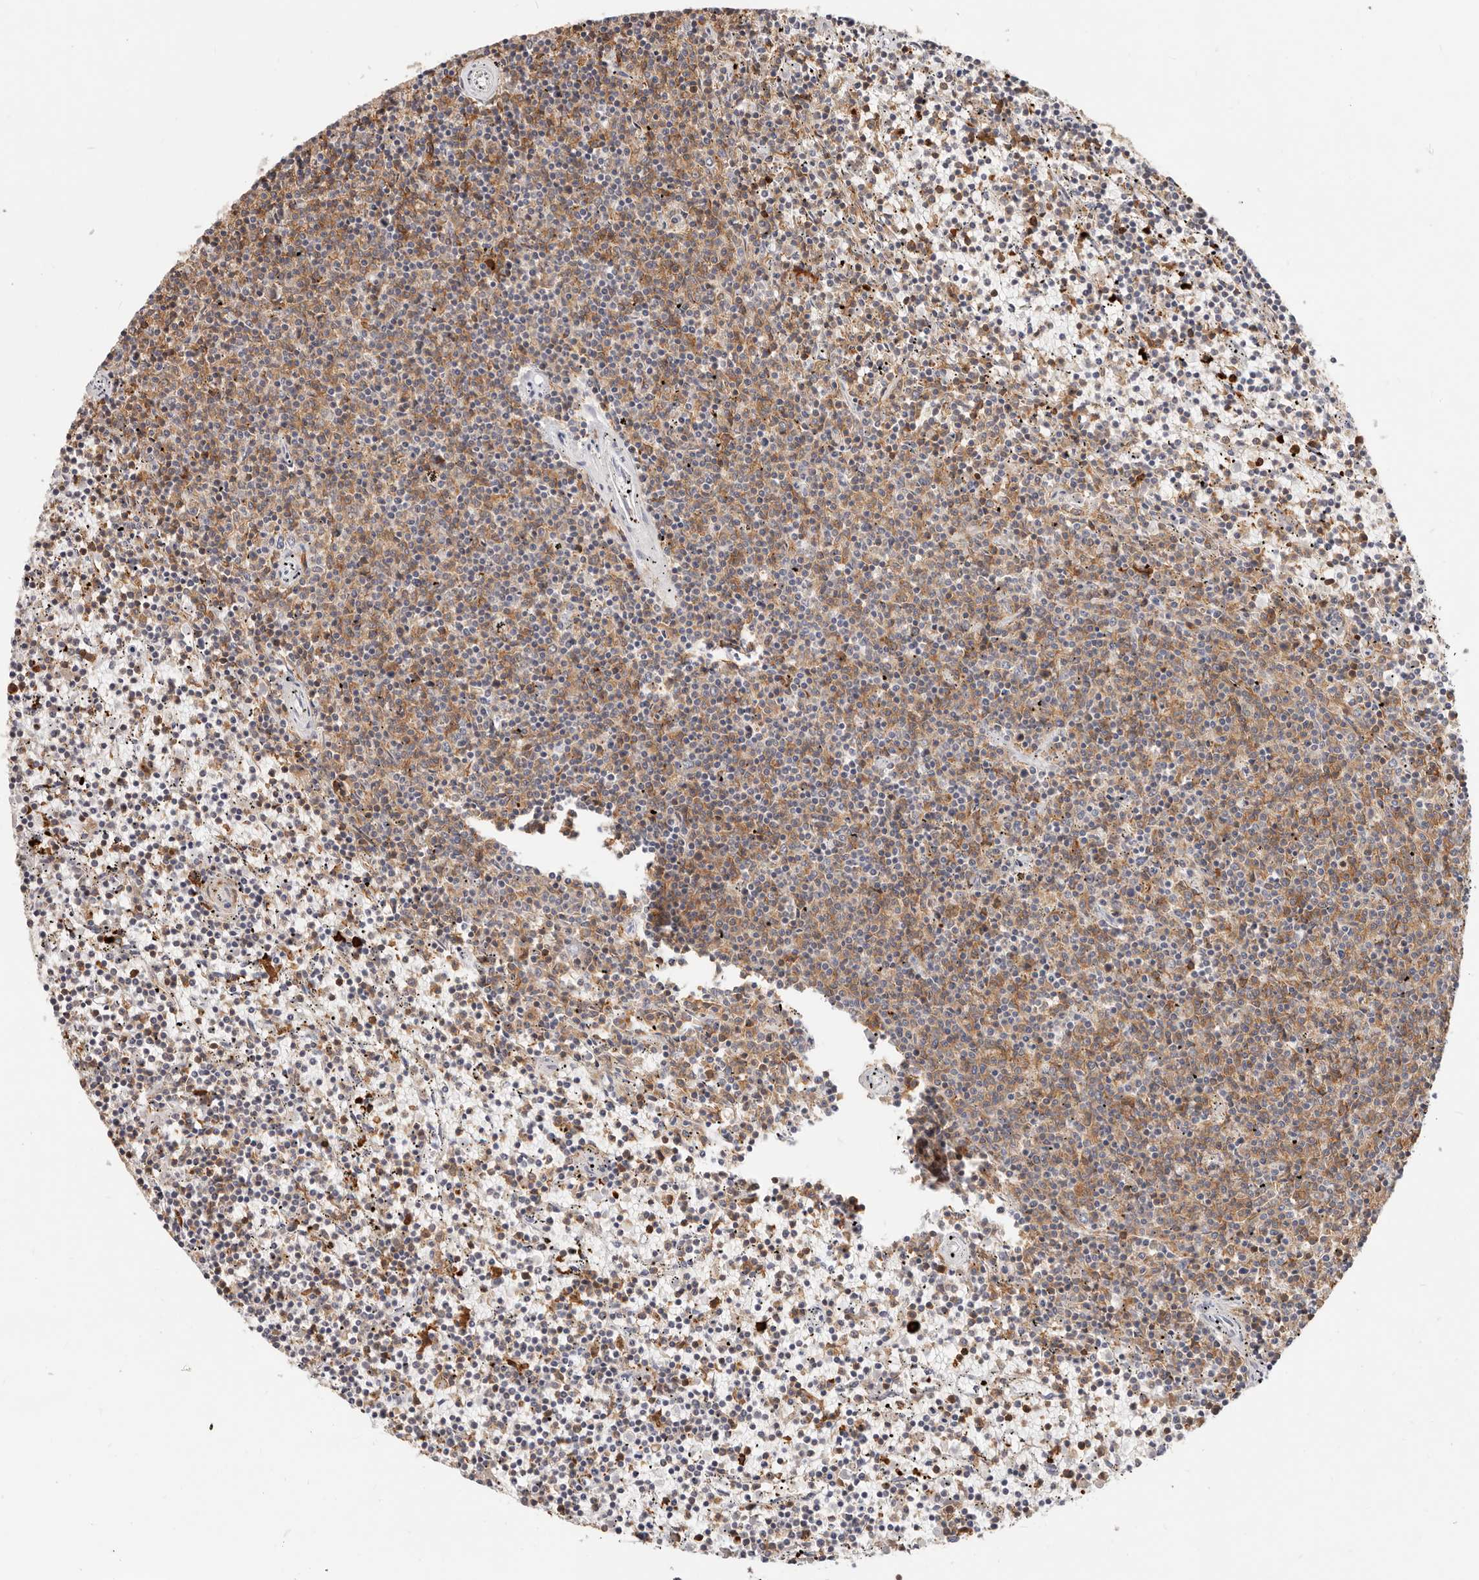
{"staining": {"intensity": "moderate", "quantity": ">75%", "location": "cytoplasmic/membranous"}, "tissue": "lymphoma", "cell_type": "Tumor cells", "image_type": "cancer", "snomed": [{"axis": "morphology", "description": "Malignant lymphoma, non-Hodgkin's type, Low grade"}, {"axis": "topography", "description": "Spleen"}], "caption": "This is a histology image of immunohistochemistry (IHC) staining of lymphoma, which shows moderate staining in the cytoplasmic/membranous of tumor cells.", "gene": "TMEM63B", "patient": {"sex": "female", "age": 50}}